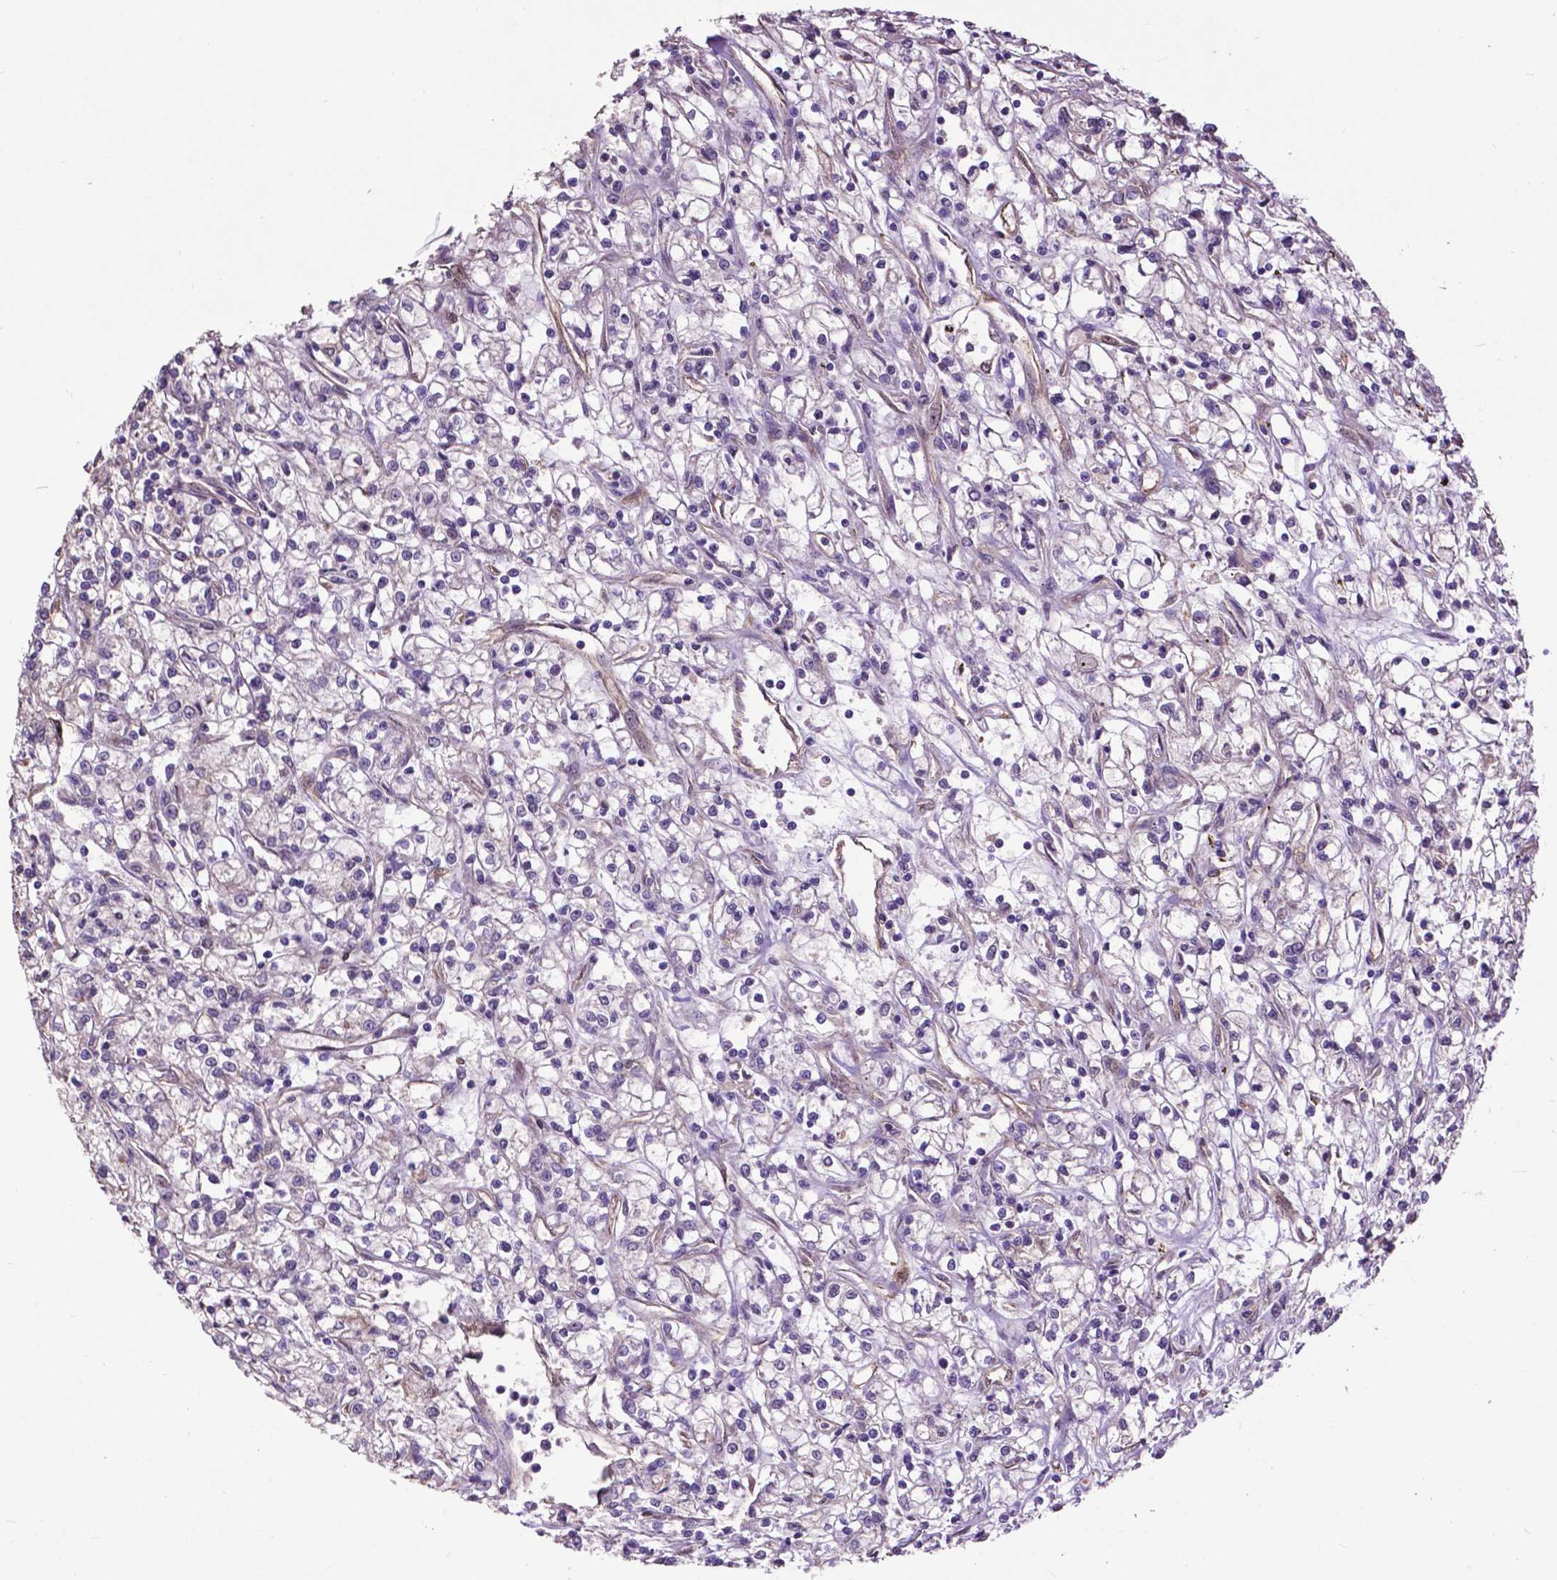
{"staining": {"intensity": "negative", "quantity": "none", "location": "none"}, "tissue": "renal cancer", "cell_type": "Tumor cells", "image_type": "cancer", "snomed": [{"axis": "morphology", "description": "Adenocarcinoma, NOS"}, {"axis": "topography", "description": "Kidney"}], "caption": "DAB (3,3'-diaminobenzidine) immunohistochemical staining of human renal cancer demonstrates no significant positivity in tumor cells.", "gene": "PDLIM1", "patient": {"sex": "female", "age": 59}}